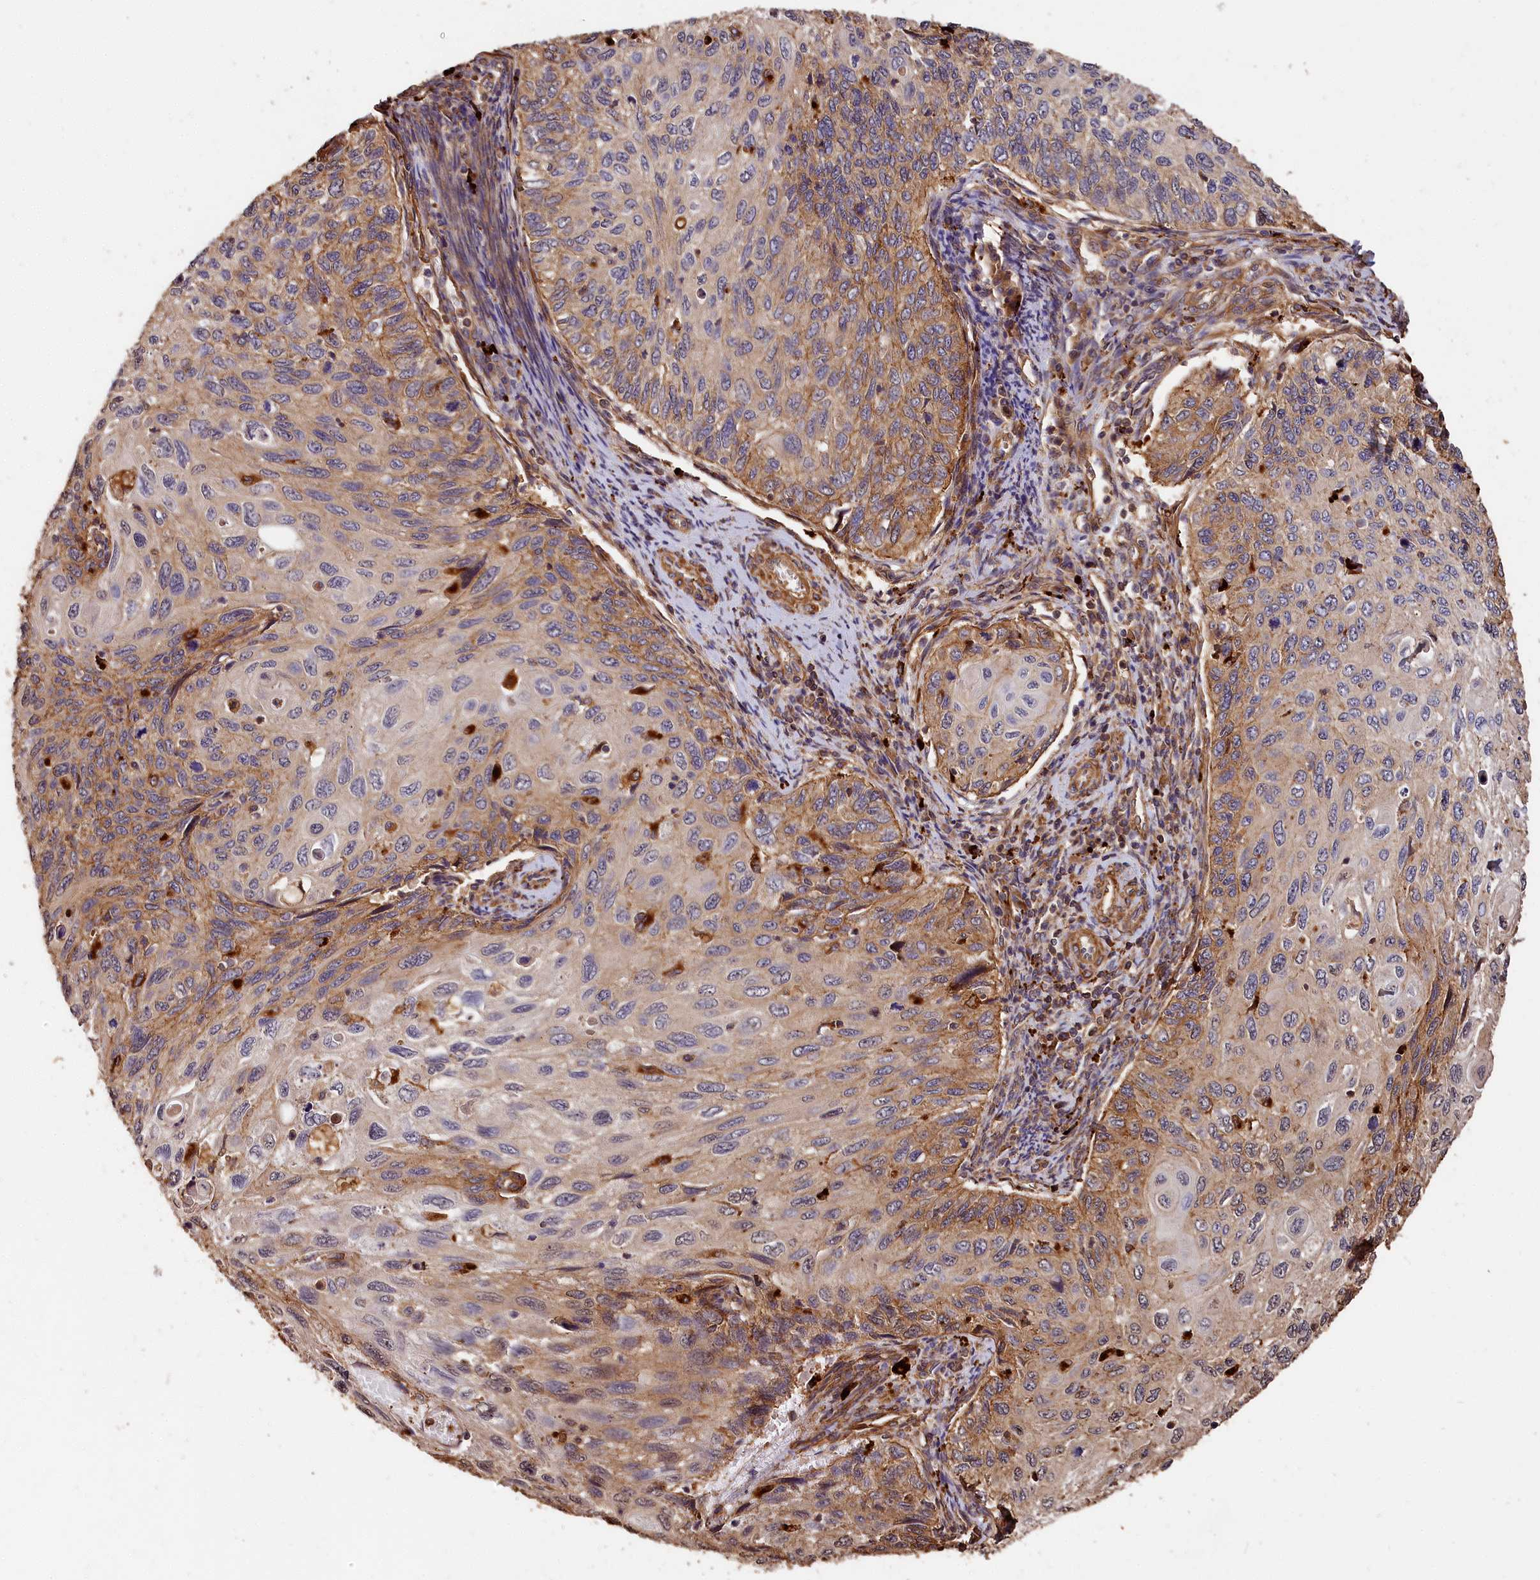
{"staining": {"intensity": "moderate", "quantity": "25%-75%", "location": "cytoplasmic/membranous"}, "tissue": "cervical cancer", "cell_type": "Tumor cells", "image_type": "cancer", "snomed": [{"axis": "morphology", "description": "Squamous cell carcinoma, NOS"}, {"axis": "topography", "description": "Cervix"}], "caption": "Tumor cells show medium levels of moderate cytoplasmic/membranous expression in about 25%-75% of cells in human squamous cell carcinoma (cervical). (IHC, brightfield microscopy, high magnification).", "gene": "MMP15", "patient": {"sex": "female", "age": 70}}